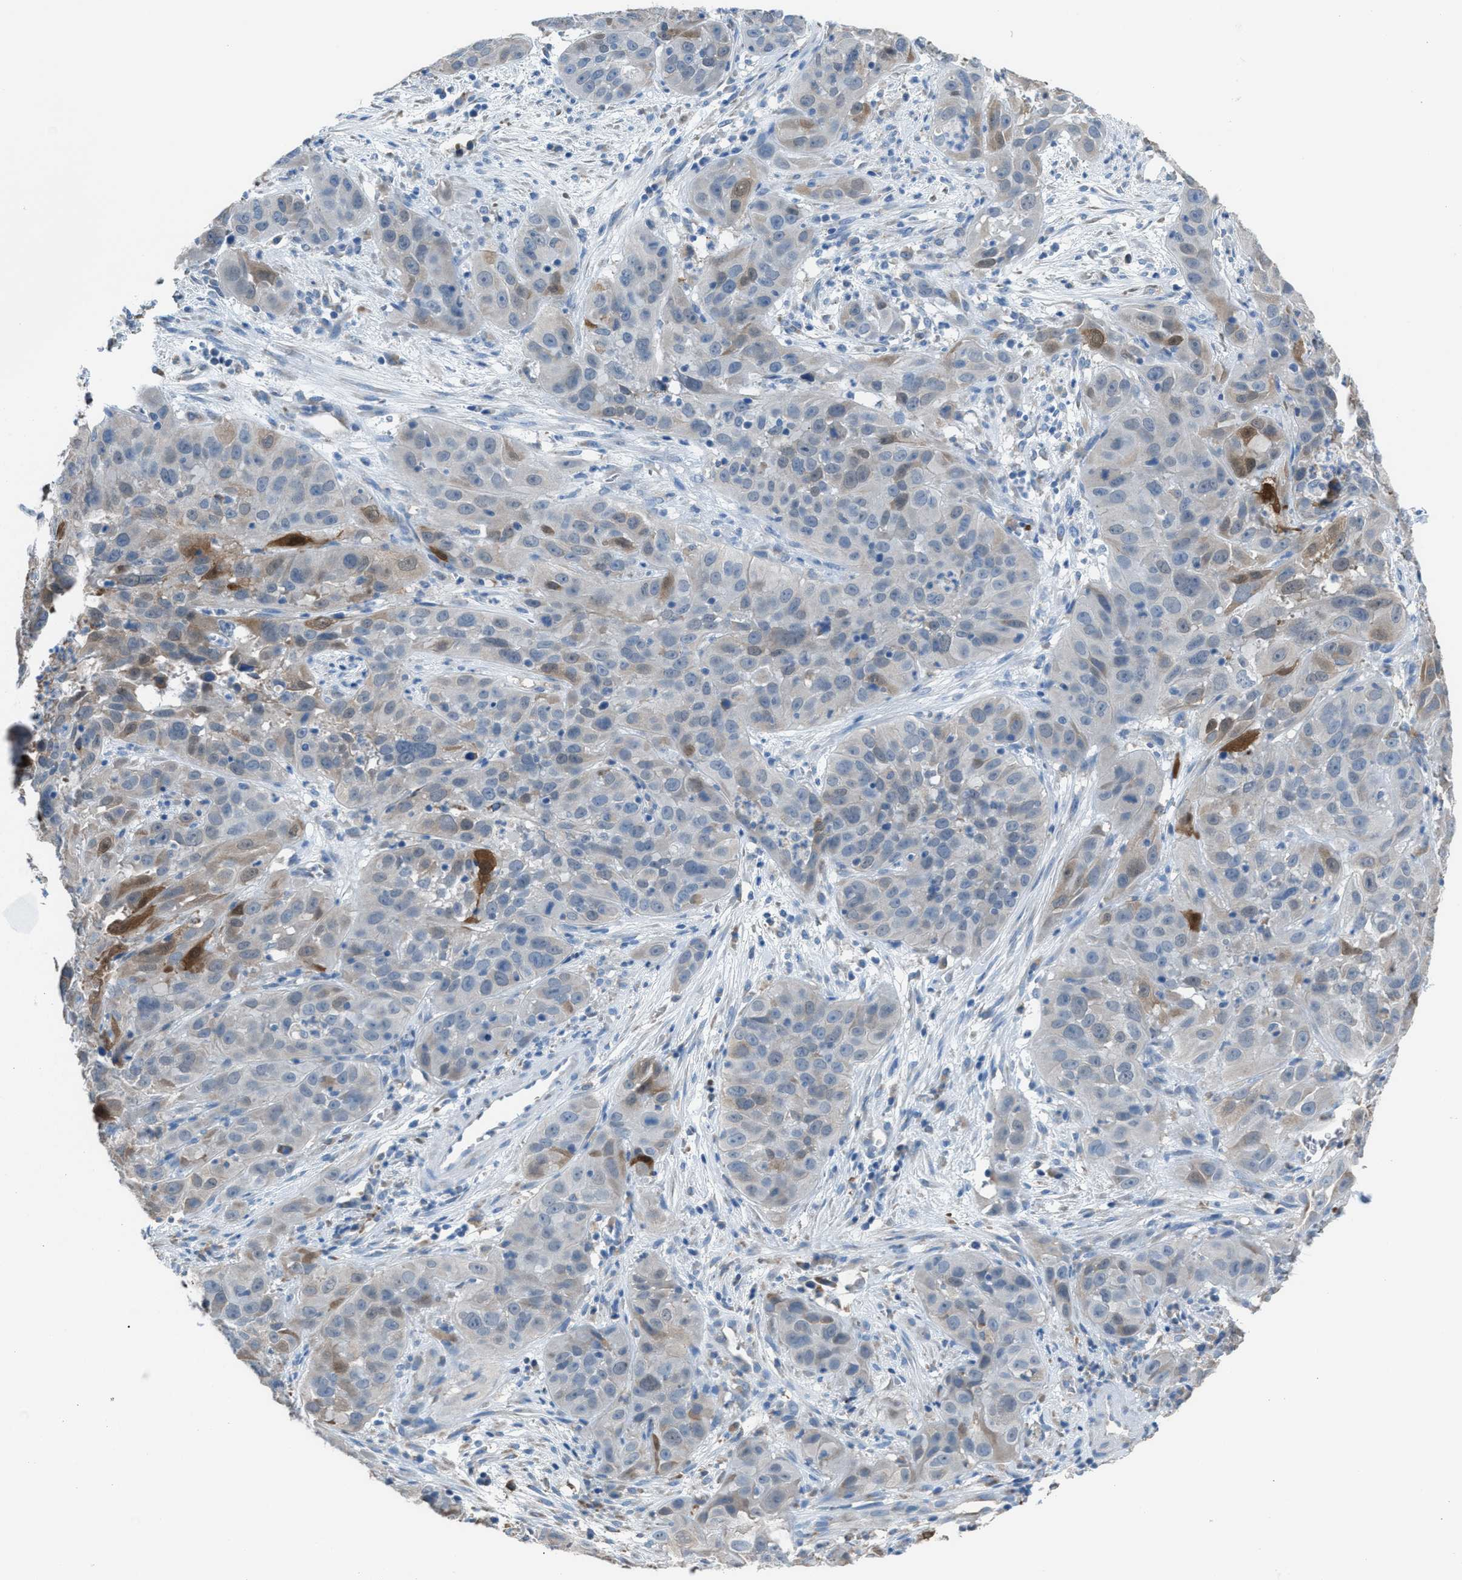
{"staining": {"intensity": "moderate", "quantity": "<25%", "location": "cytoplasmic/membranous"}, "tissue": "cervical cancer", "cell_type": "Tumor cells", "image_type": "cancer", "snomed": [{"axis": "morphology", "description": "Squamous cell carcinoma, NOS"}, {"axis": "topography", "description": "Cervix"}], "caption": "Cervical cancer stained with DAB (3,3'-diaminobenzidine) immunohistochemistry (IHC) exhibits low levels of moderate cytoplasmic/membranous positivity in about <25% of tumor cells.", "gene": "CA3", "patient": {"sex": "female", "age": 32}}